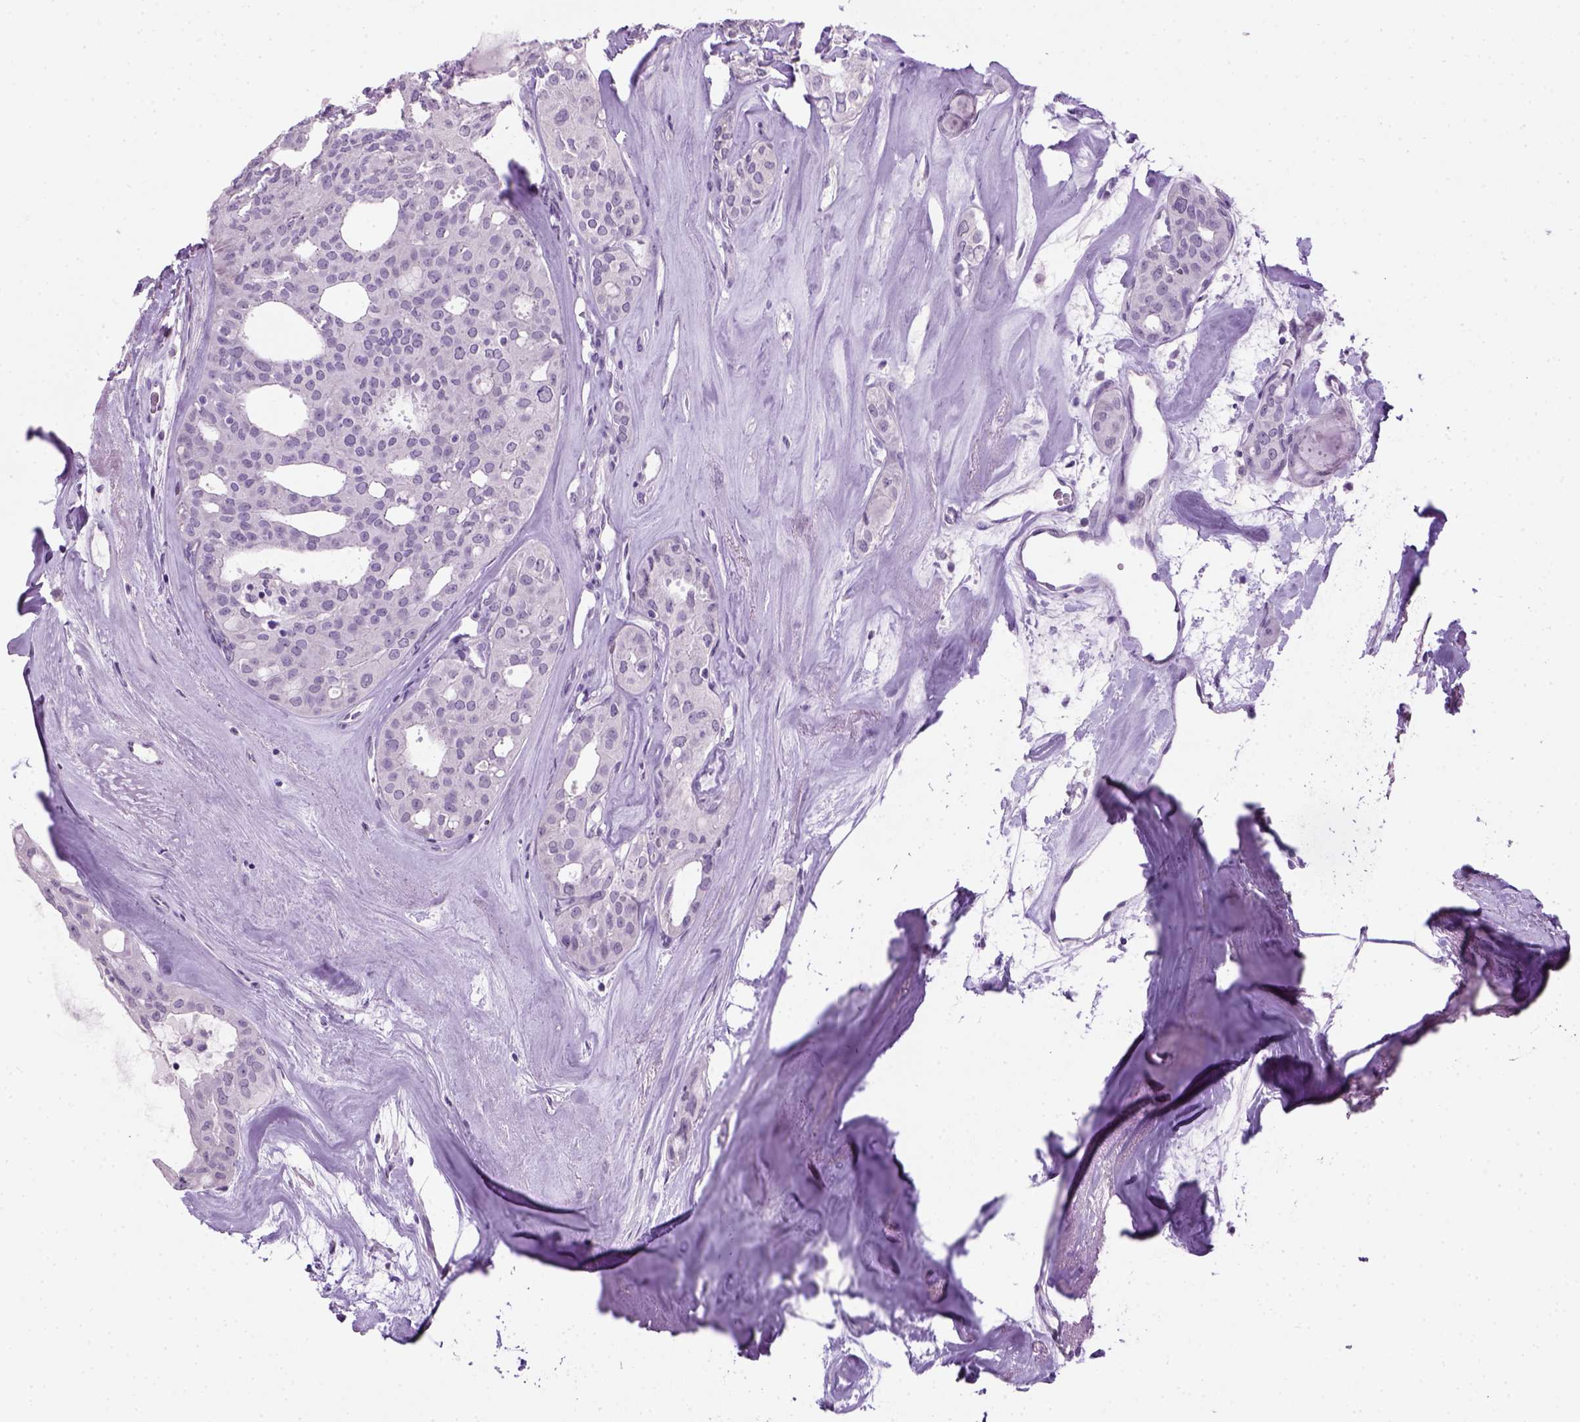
{"staining": {"intensity": "negative", "quantity": "none", "location": "none"}, "tissue": "thyroid cancer", "cell_type": "Tumor cells", "image_type": "cancer", "snomed": [{"axis": "morphology", "description": "Follicular adenoma carcinoma, NOS"}, {"axis": "topography", "description": "Thyroid gland"}], "caption": "DAB (3,3'-diaminobenzidine) immunohistochemical staining of human thyroid follicular adenoma carcinoma demonstrates no significant expression in tumor cells.", "gene": "GABRB2", "patient": {"sex": "male", "age": 75}}